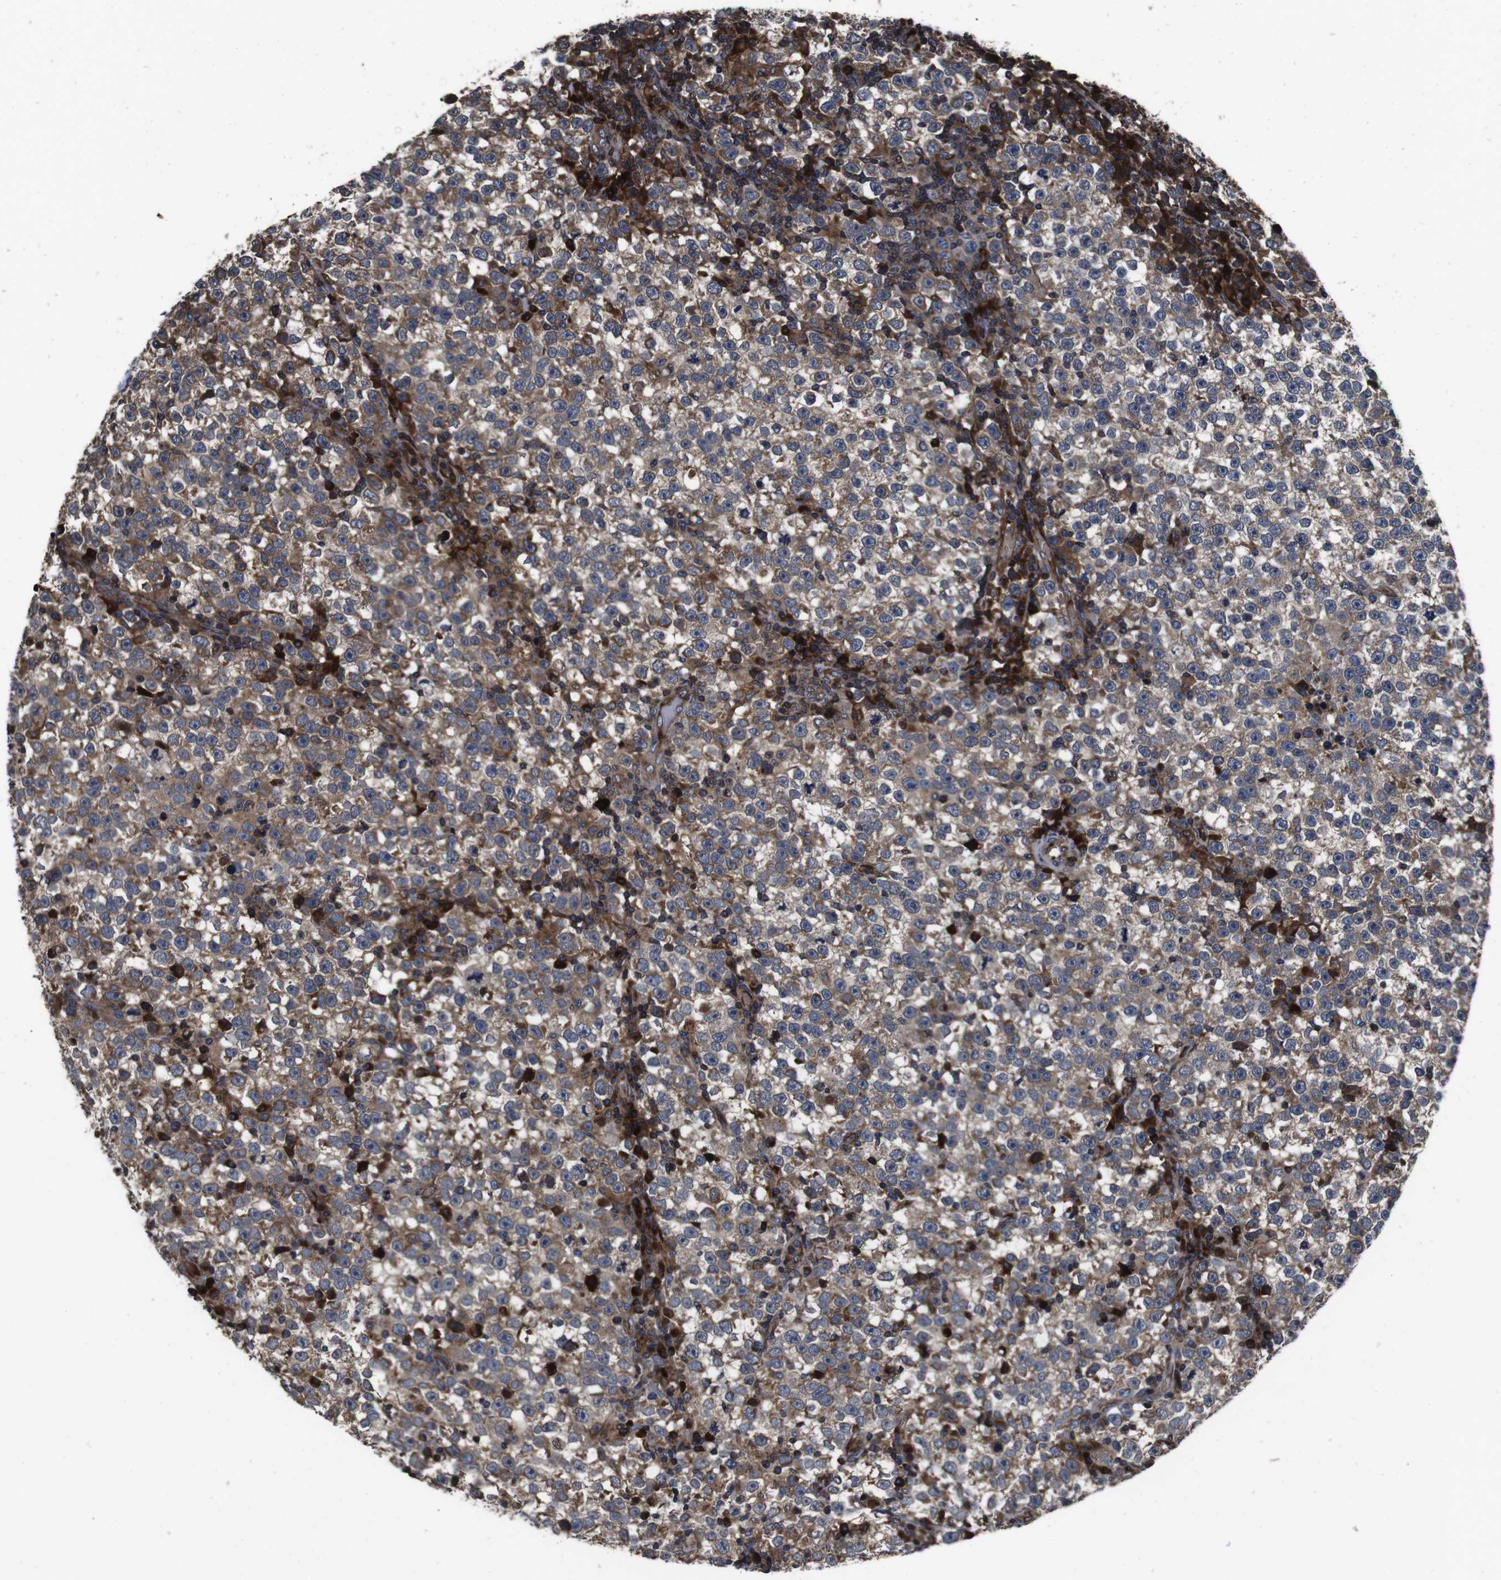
{"staining": {"intensity": "moderate", "quantity": ">75%", "location": "cytoplasmic/membranous"}, "tissue": "testis cancer", "cell_type": "Tumor cells", "image_type": "cancer", "snomed": [{"axis": "morphology", "description": "Seminoma, NOS"}, {"axis": "topography", "description": "Testis"}], "caption": "Immunohistochemistry (IHC) staining of testis cancer (seminoma), which shows medium levels of moderate cytoplasmic/membranous expression in approximately >75% of tumor cells indicating moderate cytoplasmic/membranous protein positivity. The staining was performed using DAB (brown) for protein detection and nuclei were counterstained in hematoxylin (blue).", "gene": "SMYD3", "patient": {"sex": "male", "age": 43}}